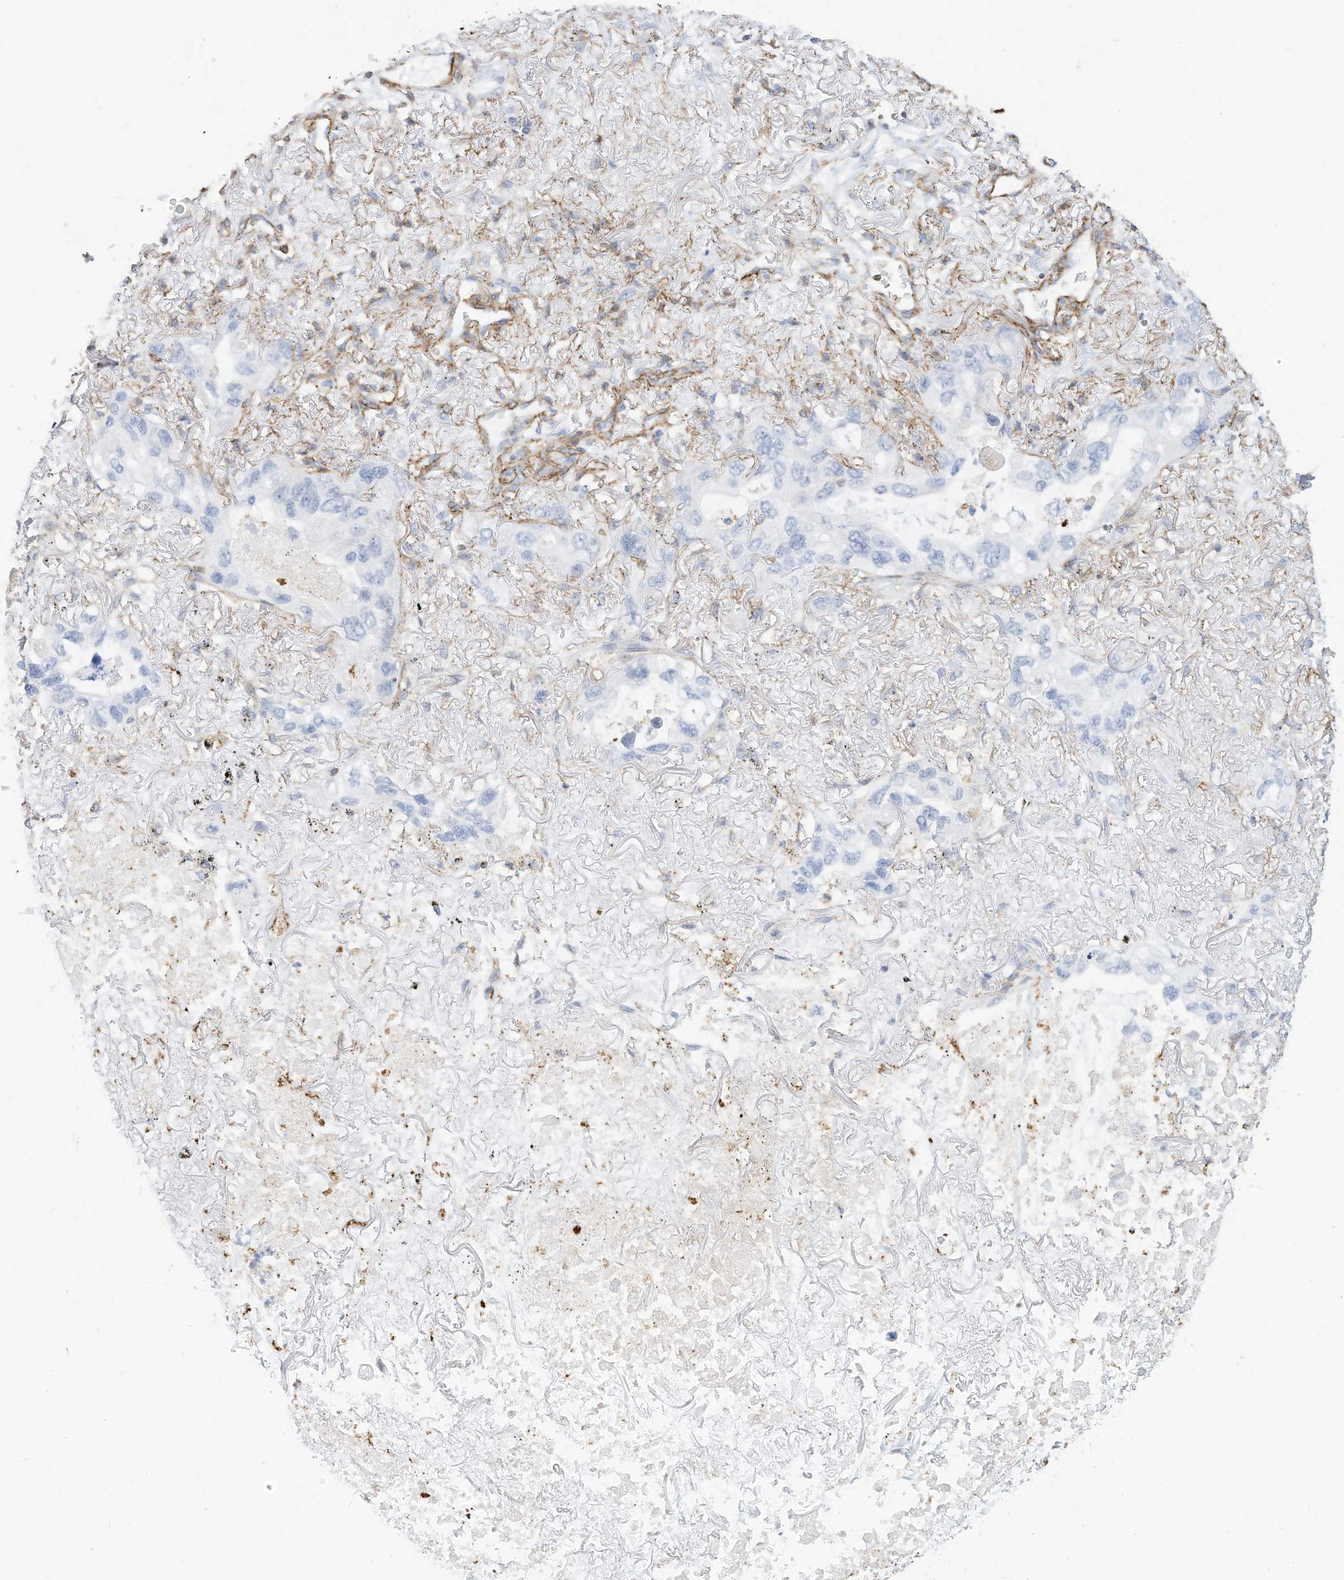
{"staining": {"intensity": "negative", "quantity": "none", "location": "none"}, "tissue": "lung cancer", "cell_type": "Tumor cells", "image_type": "cancer", "snomed": [{"axis": "morphology", "description": "Squamous cell carcinoma, NOS"}, {"axis": "topography", "description": "Lung"}], "caption": "There is no significant expression in tumor cells of lung cancer.", "gene": "TXNDC9", "patient": {"sex": "female", "age": 73}}